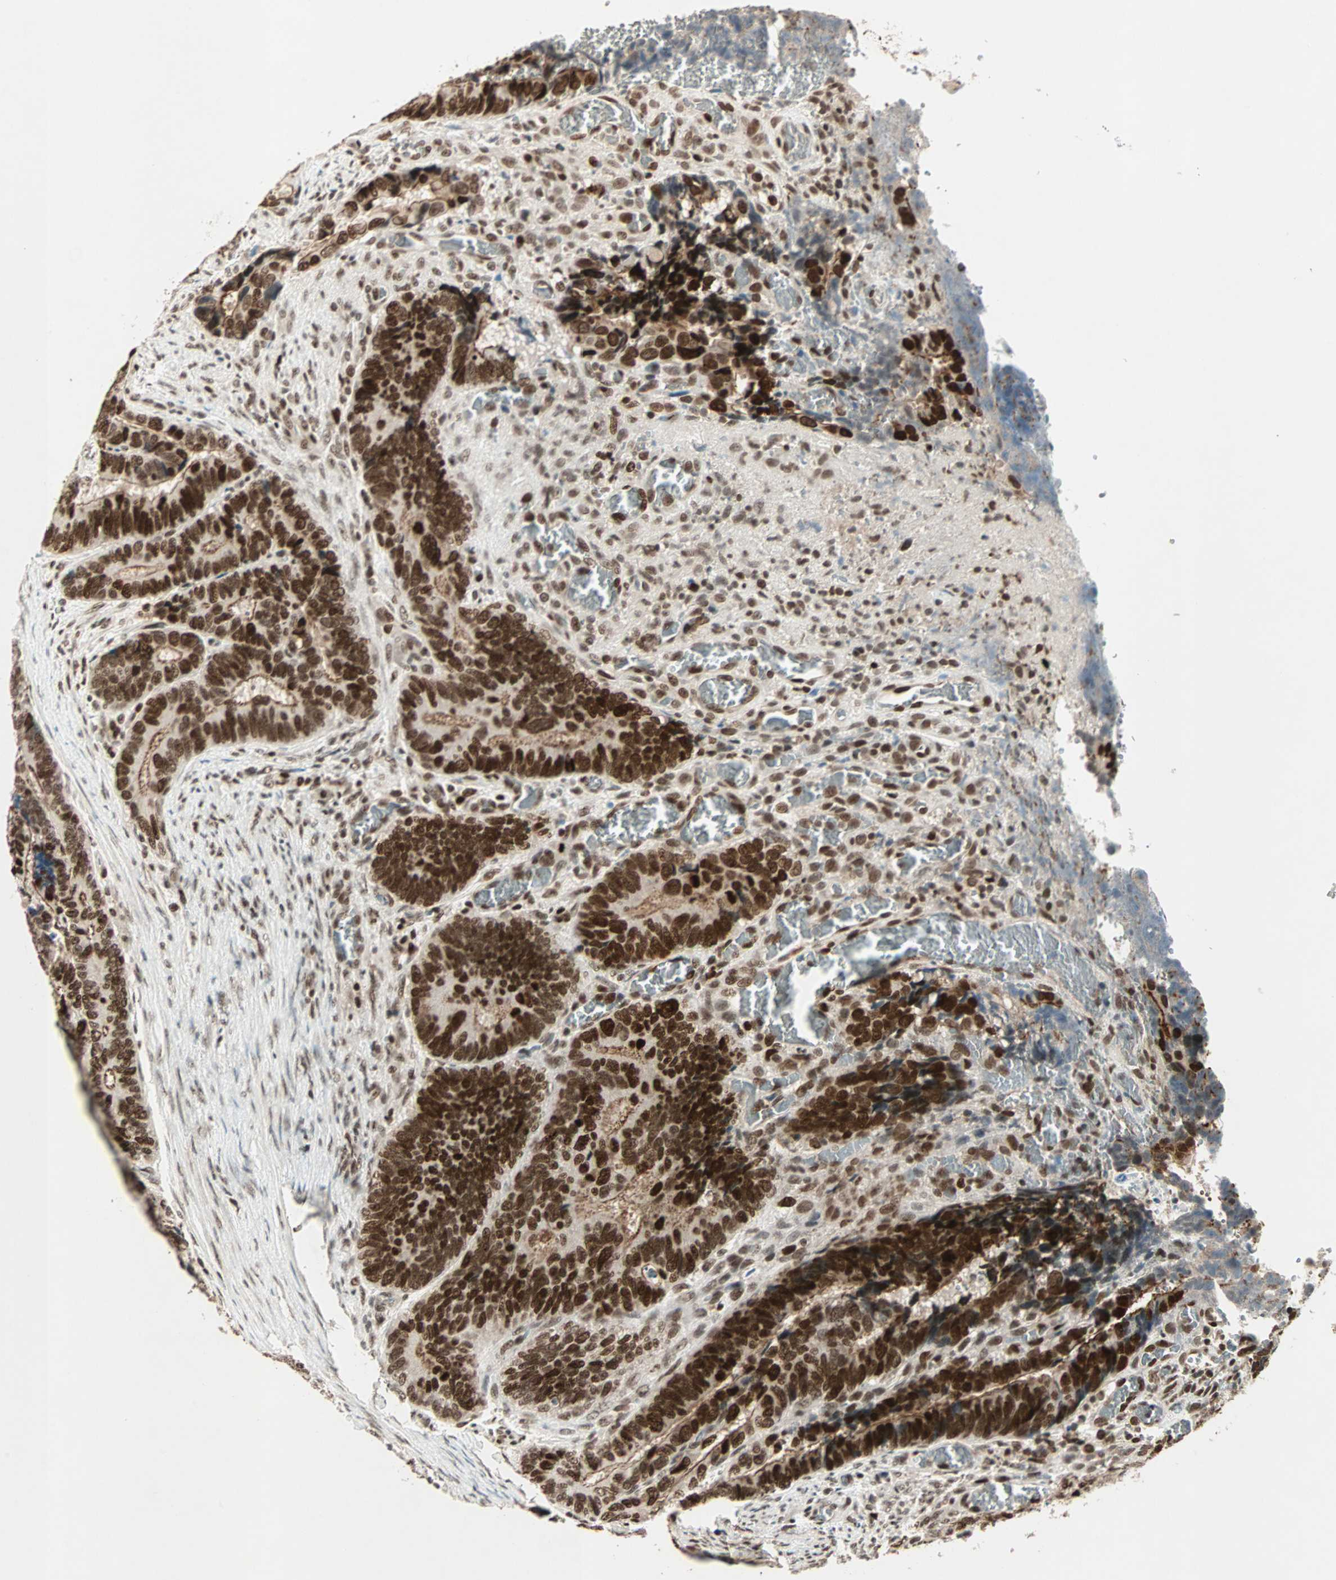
{"staining": {"intensity": "strong", "quantity": ">75%", "location": "cytoplasmic/membranous,nuclear"}, "tissue": "colorectal cancer", "cell_type": "Tumor cells", "image_type": "cancer", "snomed": [{"axis": "morphology", "description": "Adenocarcinoma, NOS"}, {"axis": "topography", "description": "Colon"}], "caption": "Colorectal cancer stained with IHC exhibits strong cytoplasmic/membranous and nuclear staining in about >75% of tumor cells.", "gene": "MDC1", "patient": {"sex": "male", "age": 72}}